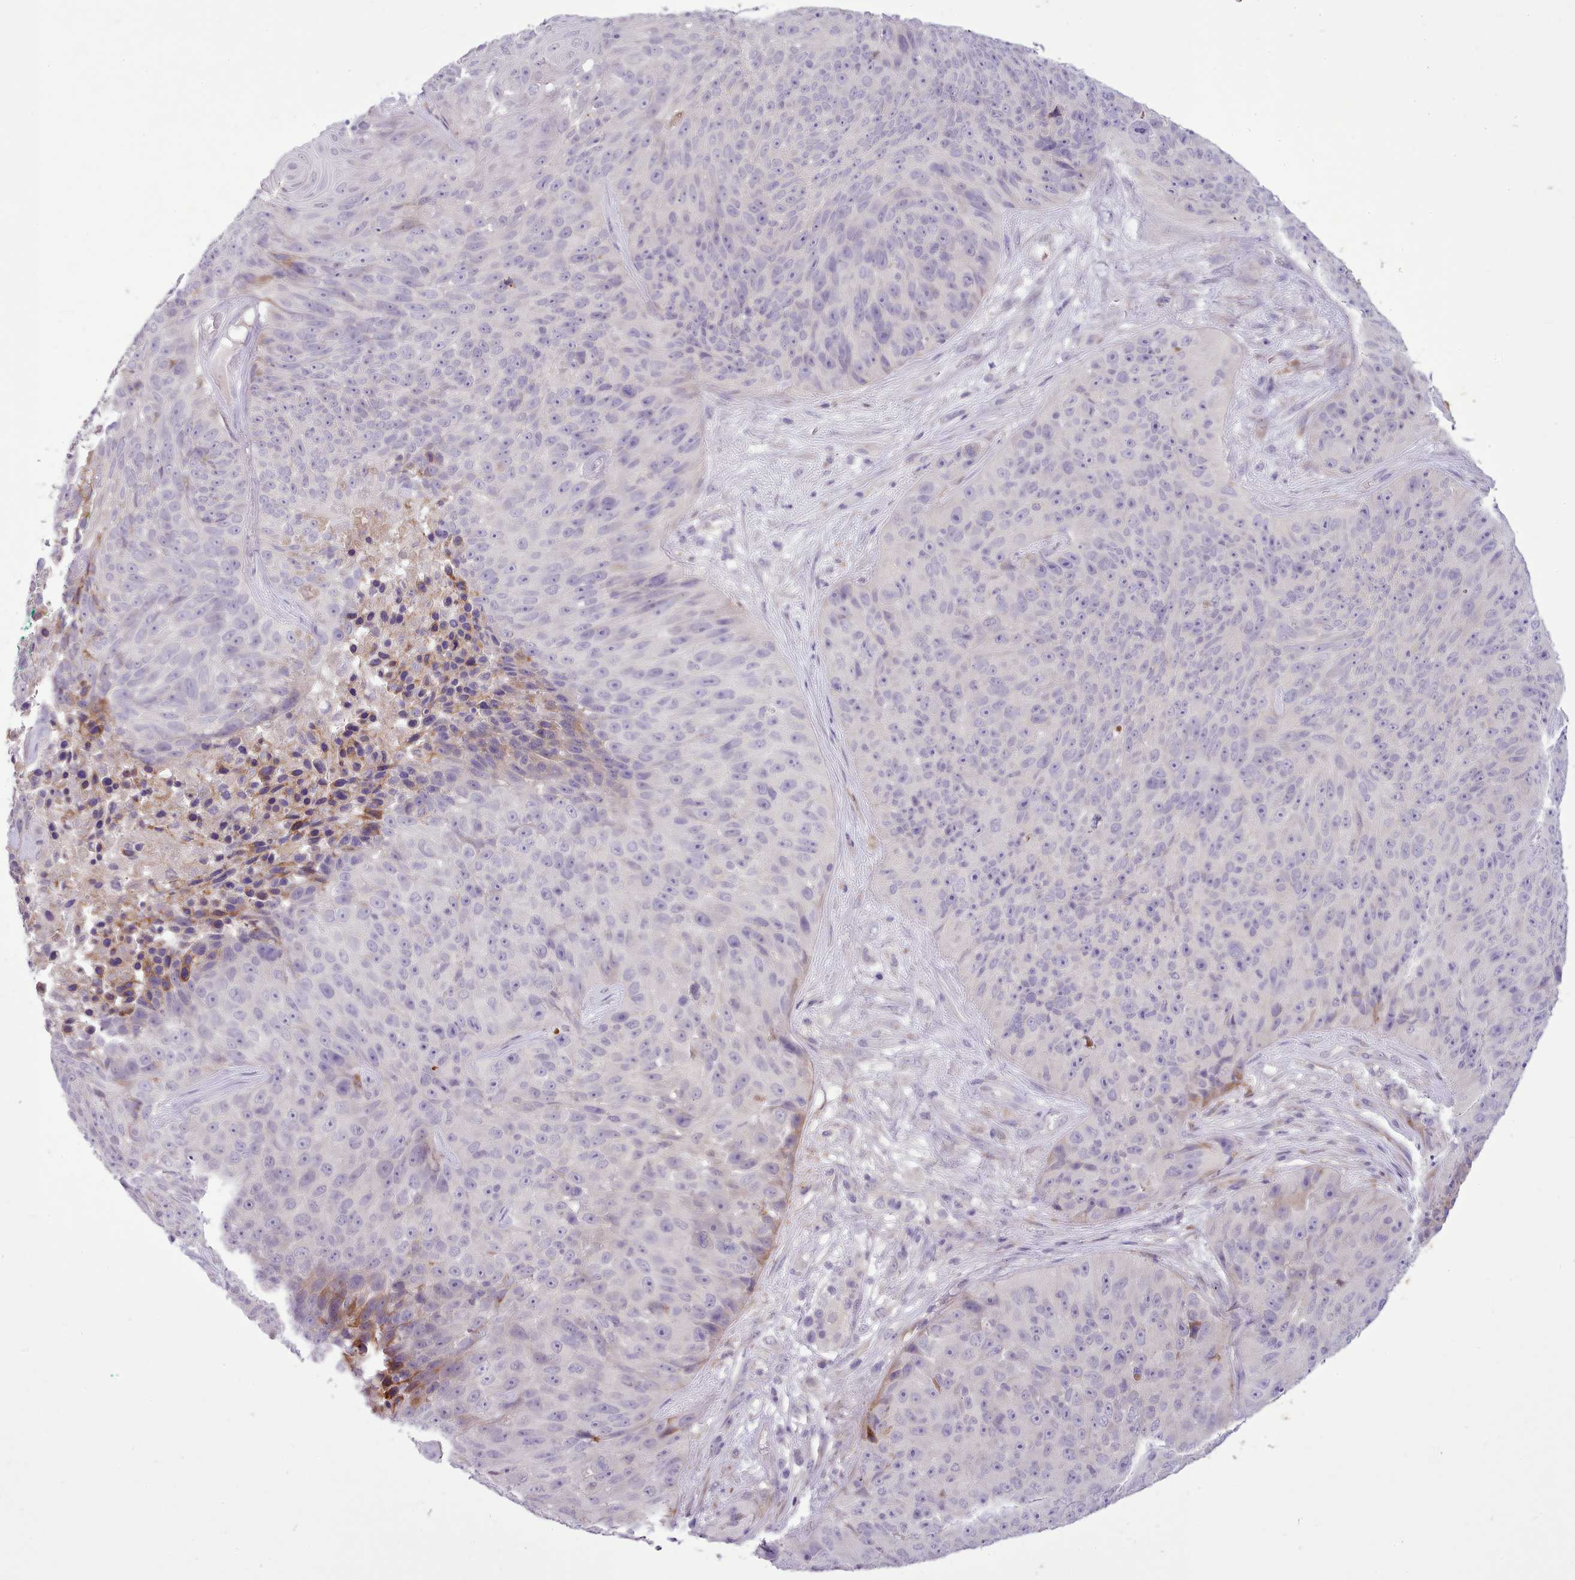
{"staining": {"intensity": "negative", "quantity": "none", "location": "none"}, "tissue": "skin cancer", "cell_type": "Tumor cells", "image_type": "cancer", "snomed": [{"axis": "morphology", "description": "Squamous cell carcinoma, NOS"}, {"axis": "topography", "description": "Skin"}], "caption": "DAB (3,3'-diaminobenzidine) immunohistochemical staining of skin cancer exhibits no significant positivity in tumor cells. (DAB (3,3'-diaminobenzidine) immunohistochemistry with hematoxylin counter stain).", "gene": "FAM83E", "patient": {"sex": "female", "age": 87}}